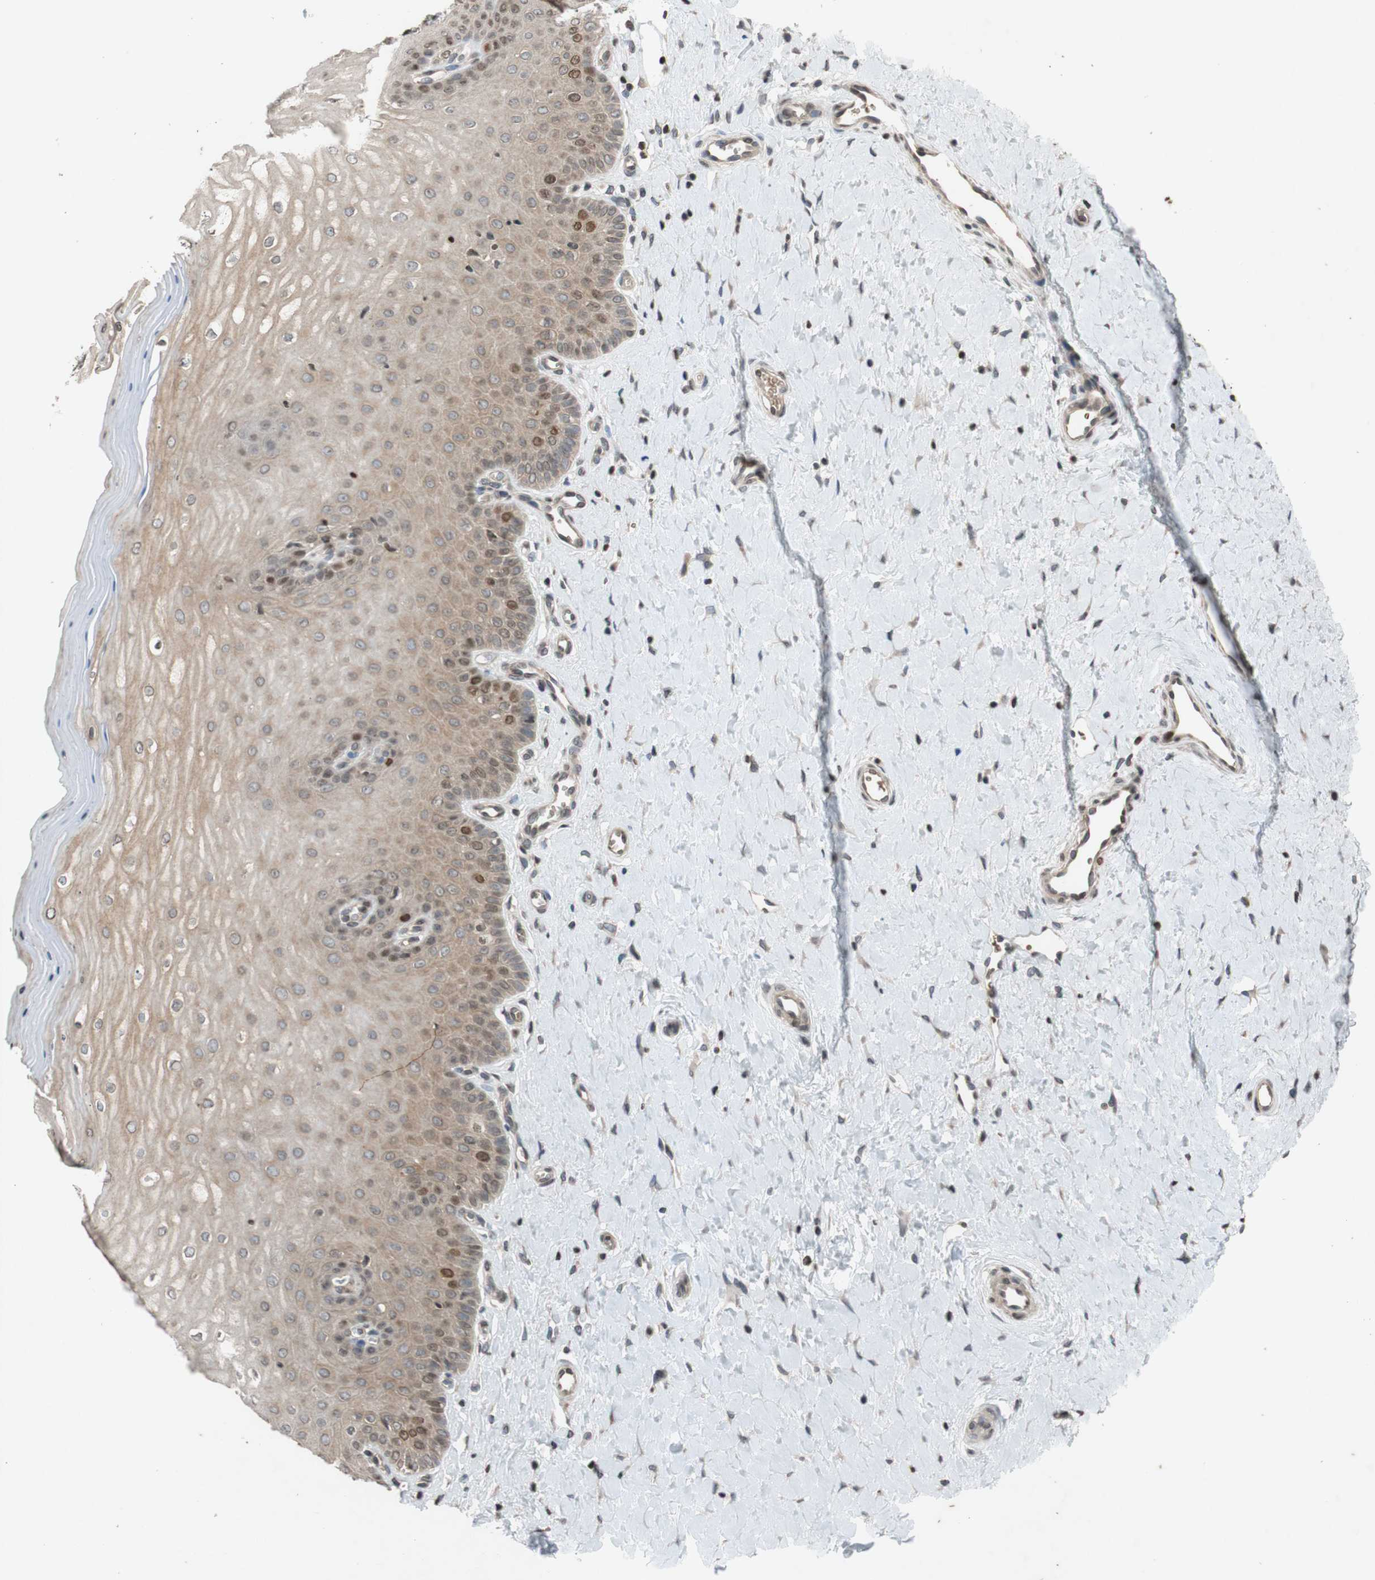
{"staining": {"intensity": "moderate", "quantity": ">75%", "location": "cytoplasmic/membranous"}, "tissue": "cervix", "cell_type": "Glandular cells", "image_type": "normal", "snomed": [{"axis": "morphology", "description": "Normal tissue, NOS"}, {"axis": "topography", "description": "Cervix"}], "caption": "A medium amount of moderate cytoplasmic/membranous staining is seen in approximately >75% of glandular cells in benign cervix.", "gene": "MCM6", "patient": {"sex": "female", "age": 55}}